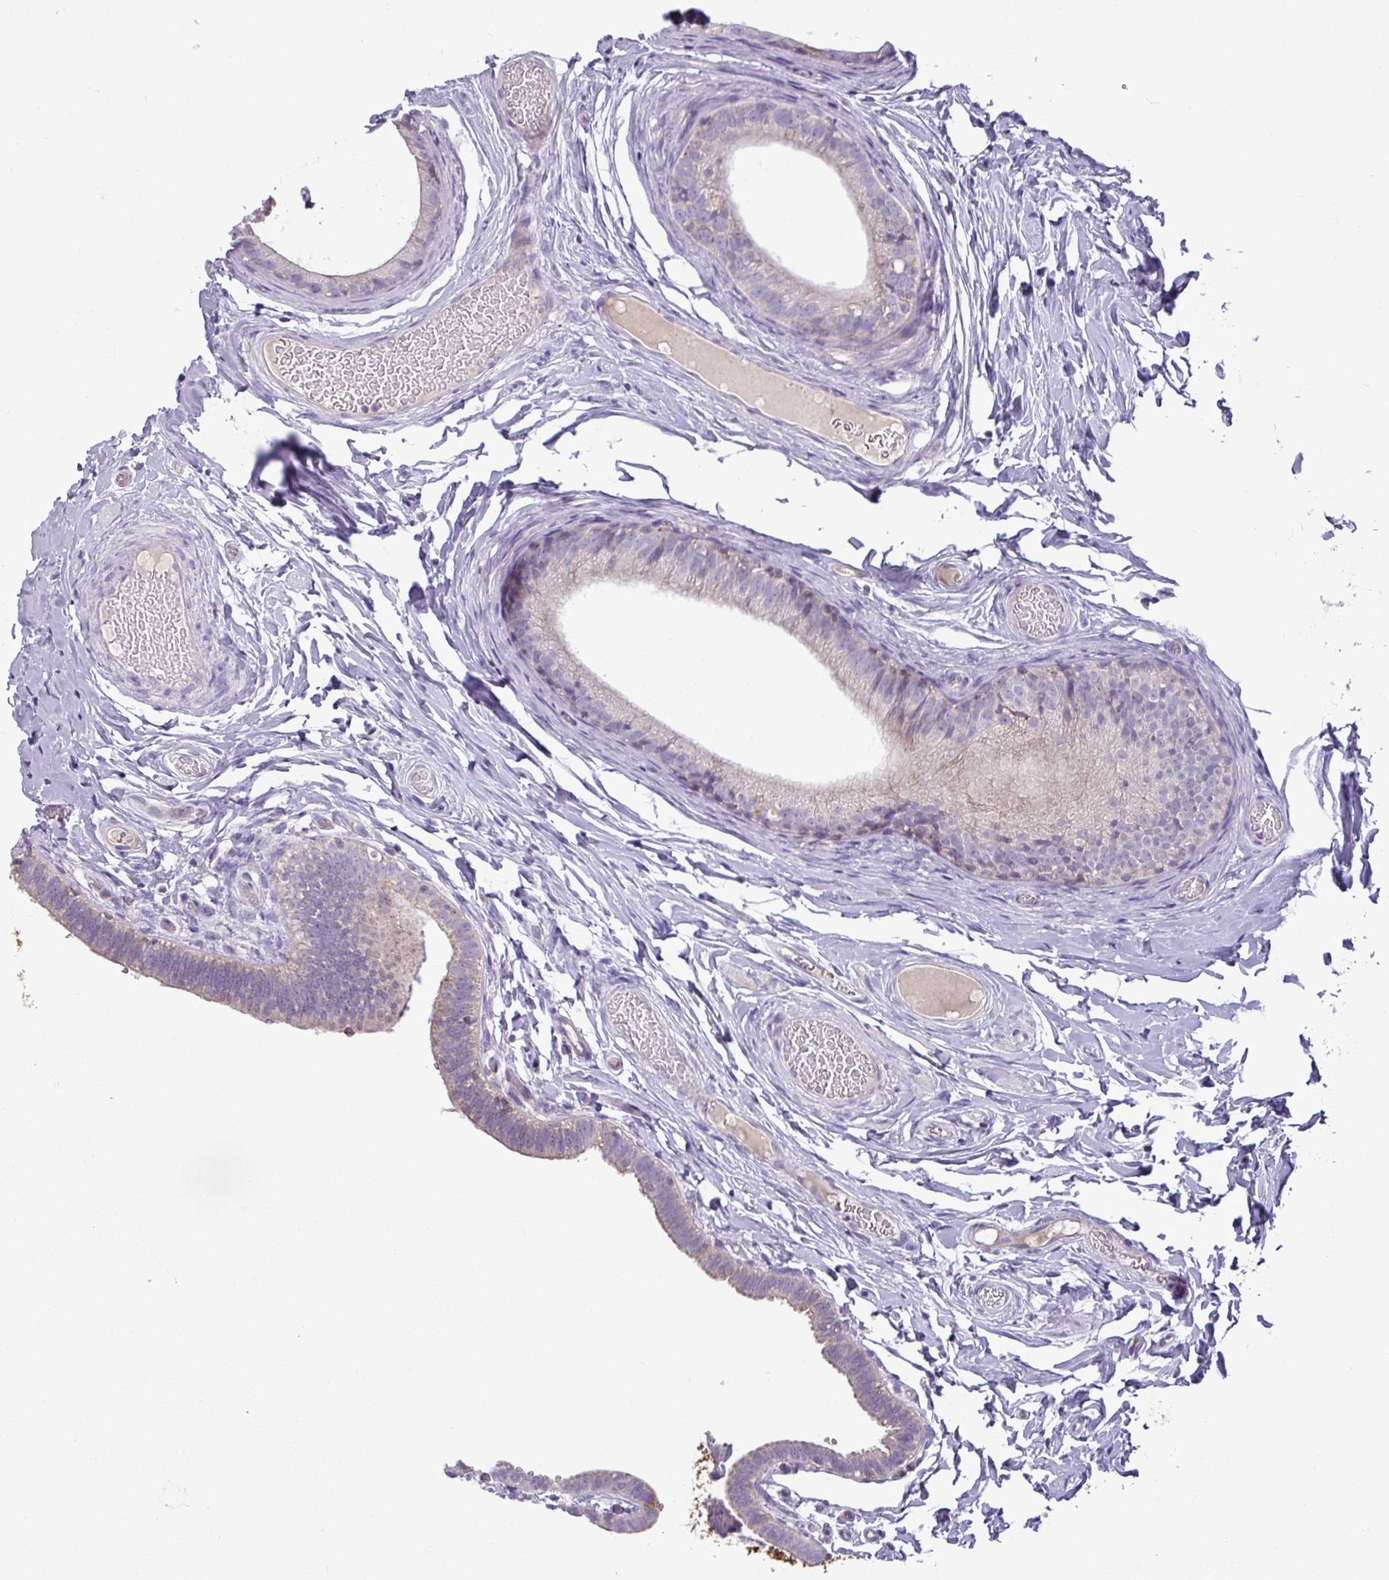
{"staining": {"intensity": "moderate", "quantity": "<25%", "location": "cytoplasmic/membranous"}, "tissue": "epididymis", "cell_type": "Glandular cells", "image_type": "normal", "snomed": [{"axis": "morphology", "description": "Normal tissue, NOS"}, {"axis": "morphology", "description": "Carcinoma, Embryonal, NOS"}, {"axis": "topography", "description": "Testis"}, {"axis": "topography", "description": "Epididymis"}], "caption": "A brown stain labels moderate cytoplasmic/membranous positivity of a protein in glandular cells of normal epididymis.", "gene": "TRAPPC1", "patient": {"sex": "male", "age": 36}}